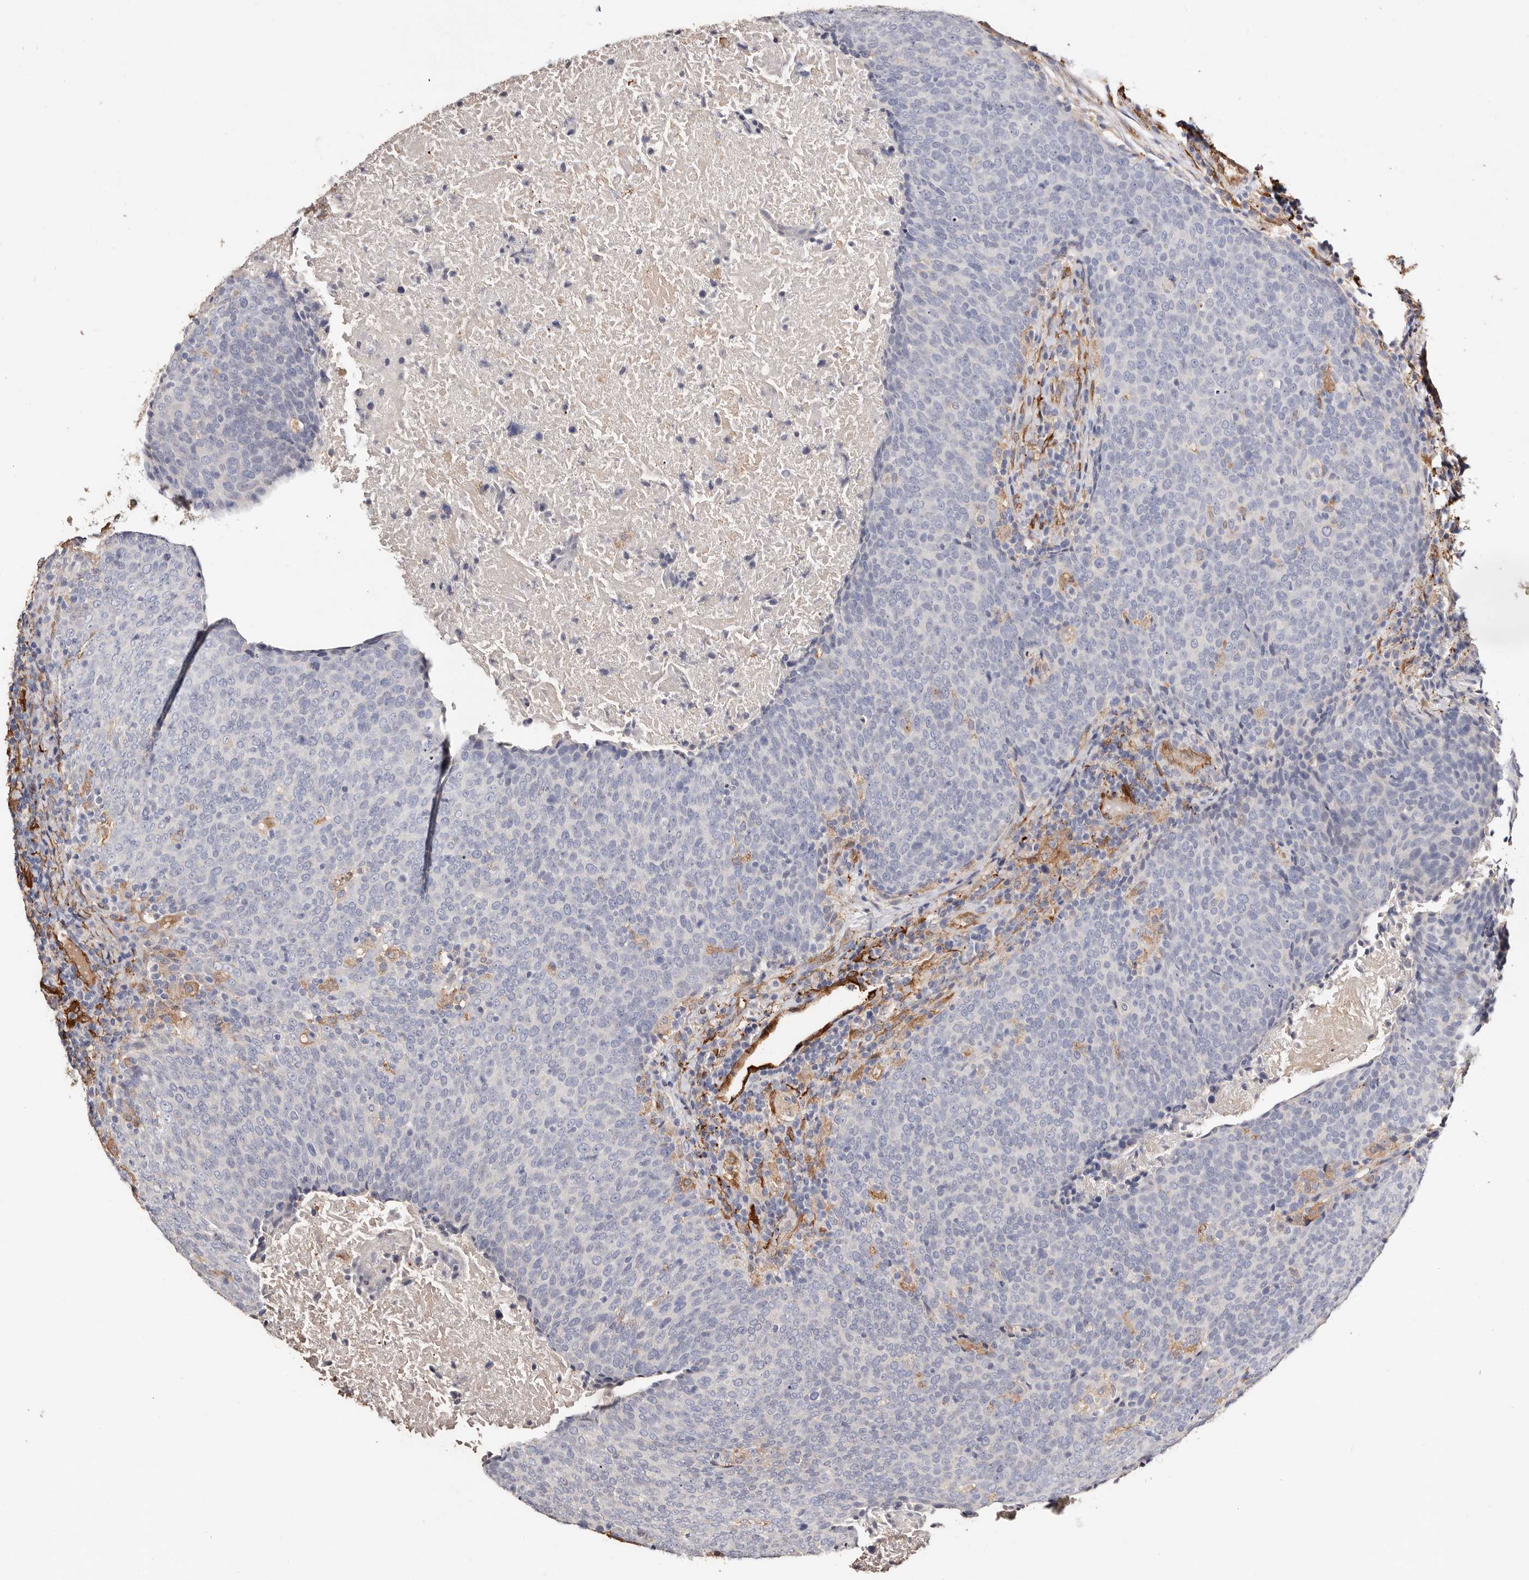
{"staining": {"intensity": "negative", "quantity": "none", "location": "none"}, "tissue": "head and neck cancer", "cell_type": "Tumor cells", "image_type": "cancer", "snomed": [{"axis": "morphology", "description": "Squamous cell carcinoma, NOS"}, {"axis": "morphology", "description": "Squamous cell carcinoma, metastatic, NOS"}, {"axis": "topography", "description": "Lymph node"}, {"axis": "topography", "description": "Head-Neck"}], "caption": "Immunohistochemistry (IHC) of human head and neck squamous cell carcinoma displays no positivity in tumor cells.", "gene": "TGM2", "patient": {"sex": "male", "age": 62}}